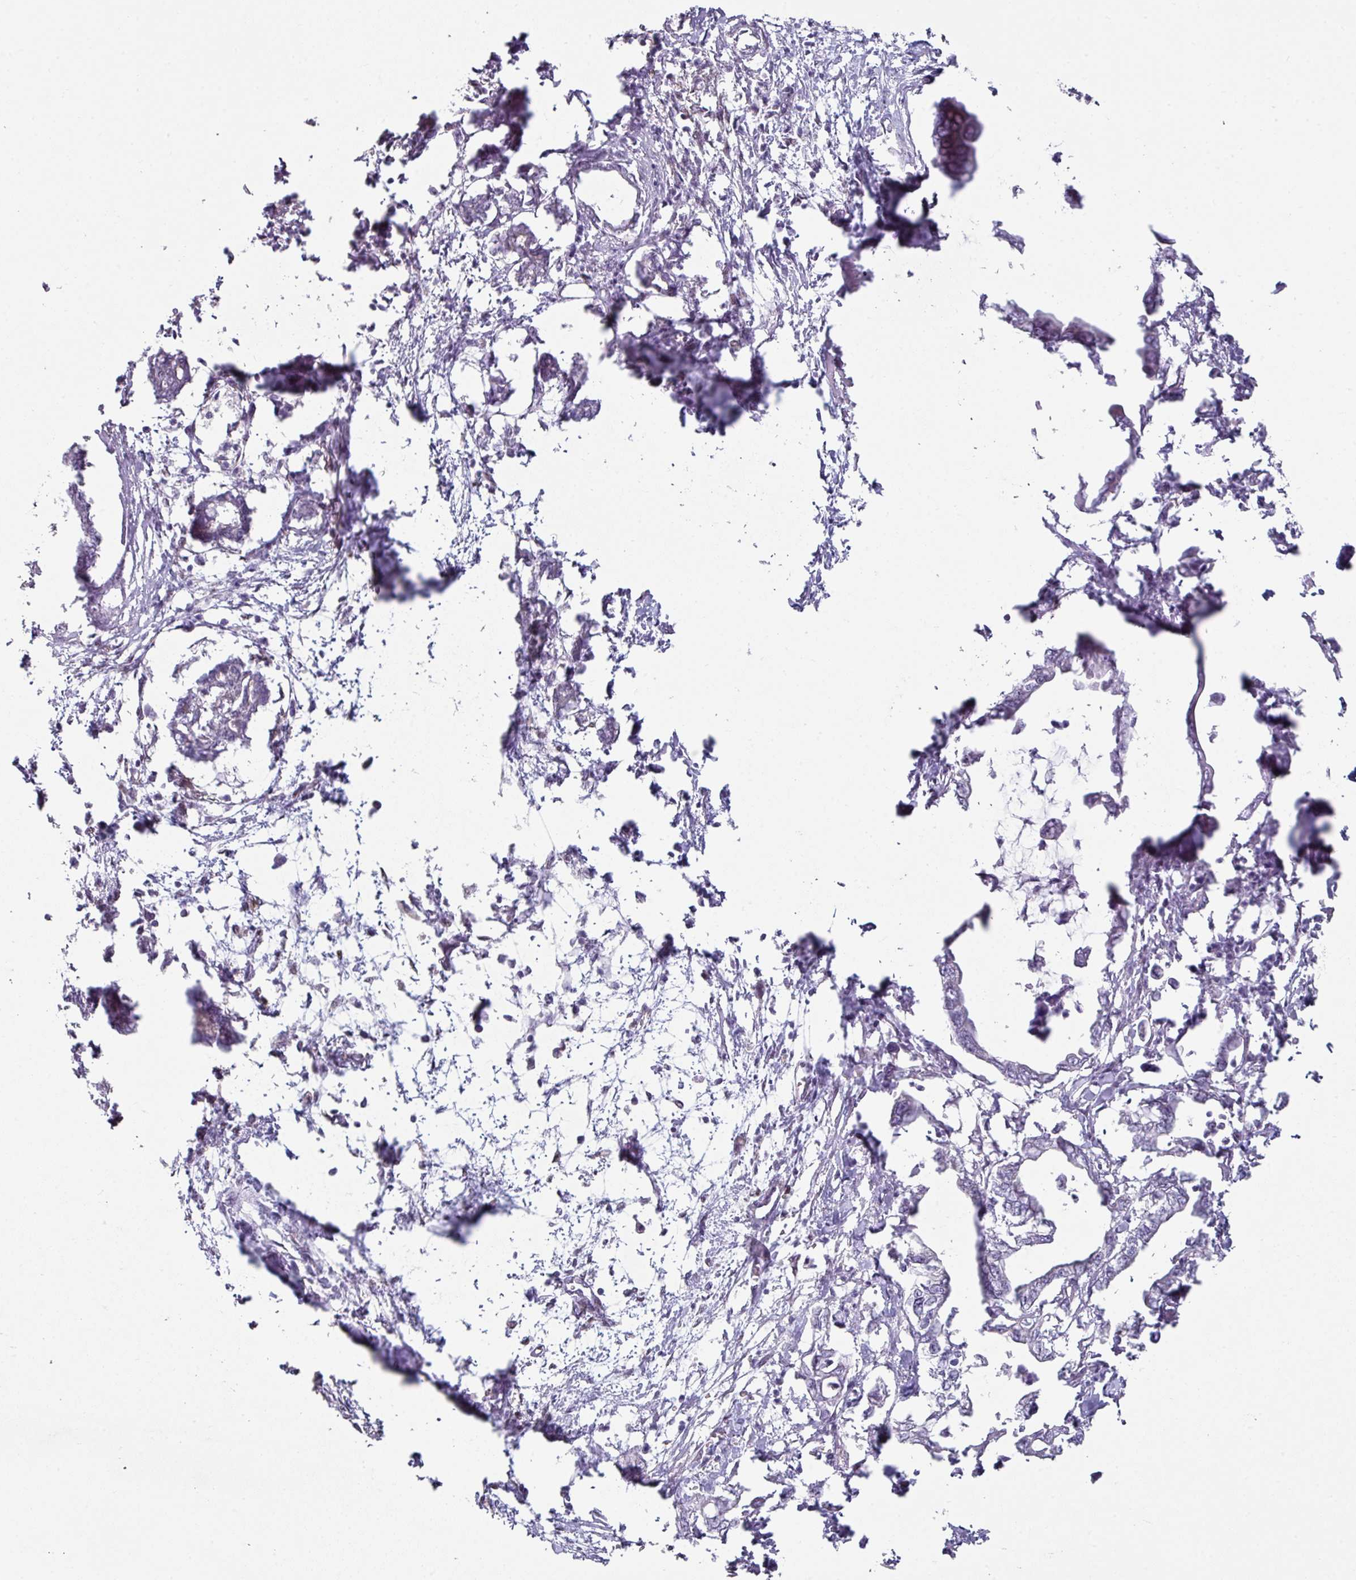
{"staining": {"intensity": "negative", "quantity": "none", "location": "none"}, "tissue": "pancreatic cancer", "cell_type": "Tumor cells", "image_type": "cancer", "snomed": [{"axis": "morphology", "description": "Adenocarcinoma, NOS"}, {"axis": "topography", "description": "Pancreas"}], "caption": "High magnification brightfield microscopy of pancreatic adenocarcinoma stained with DAB (3,3'-diaminobenzidine) (brown) and counterstained with hematoxylin (blue): tumor cells show no significant expression. (Brightfield microscopy of DAB immunohistochemistry (IHC) at high magnification).", "gene": "ELK1", "patient": {"sex": "male", "age": 61}}